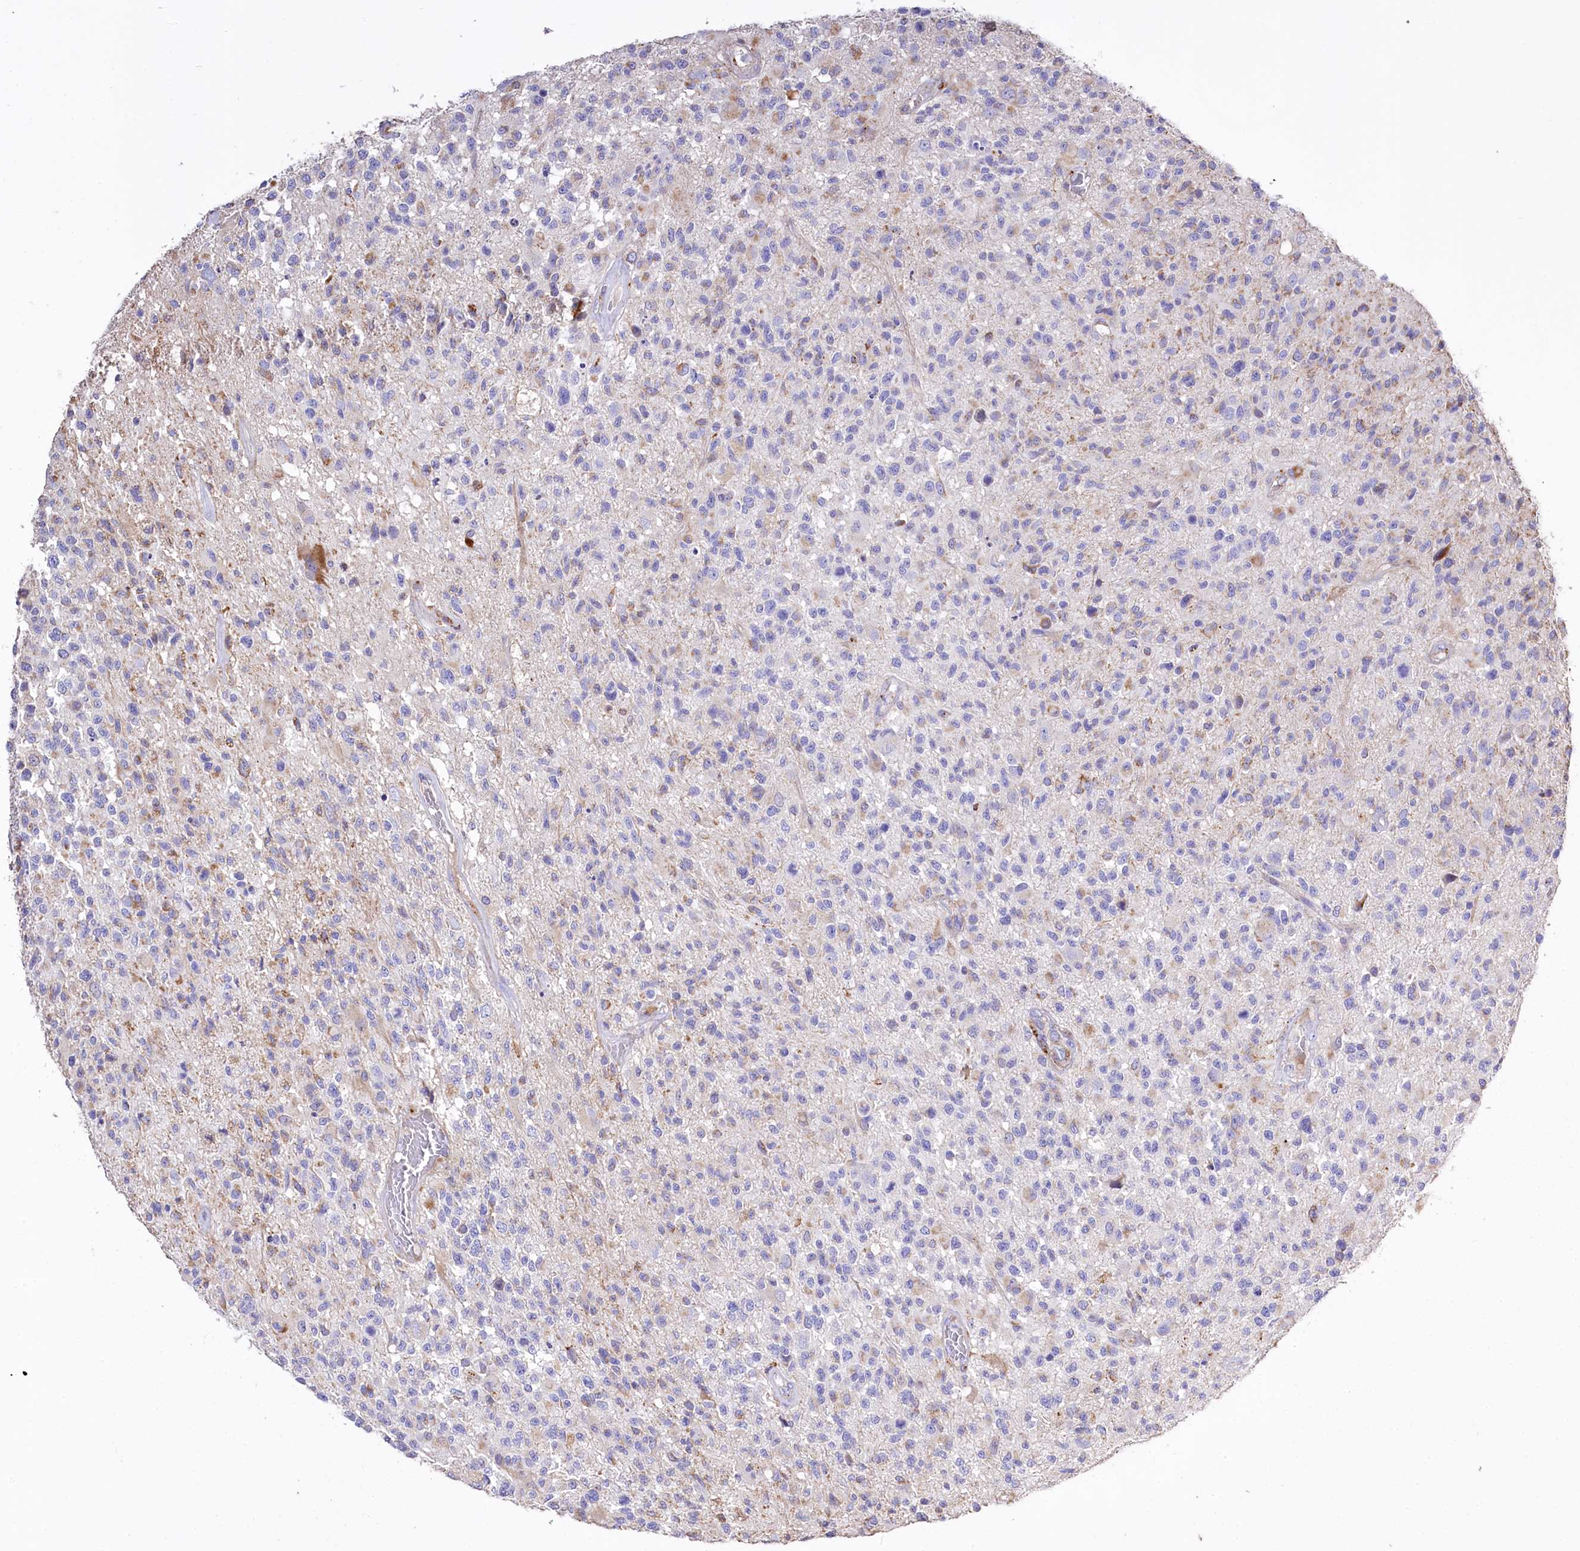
{"staining": {"intensity": "negative", "quantity": "none", "location": "none"}, "tissue": "glioma", "cell_type": "Tumor cells", "image_type": "cancer", "snomed": [{"axis": "morphology", "description": "Glioma, malignant, High grade"}, {"axis": "morphology", "description": "Glioblastoma, NOS"}, {"axis": "topography", "description": "Brain"}], "caption": "Immunohistochemical staining of glioma exhibits no significant positivity in tumor cells.", "gene": "PTER", "patient": {"sex": "male", "age": 60}}